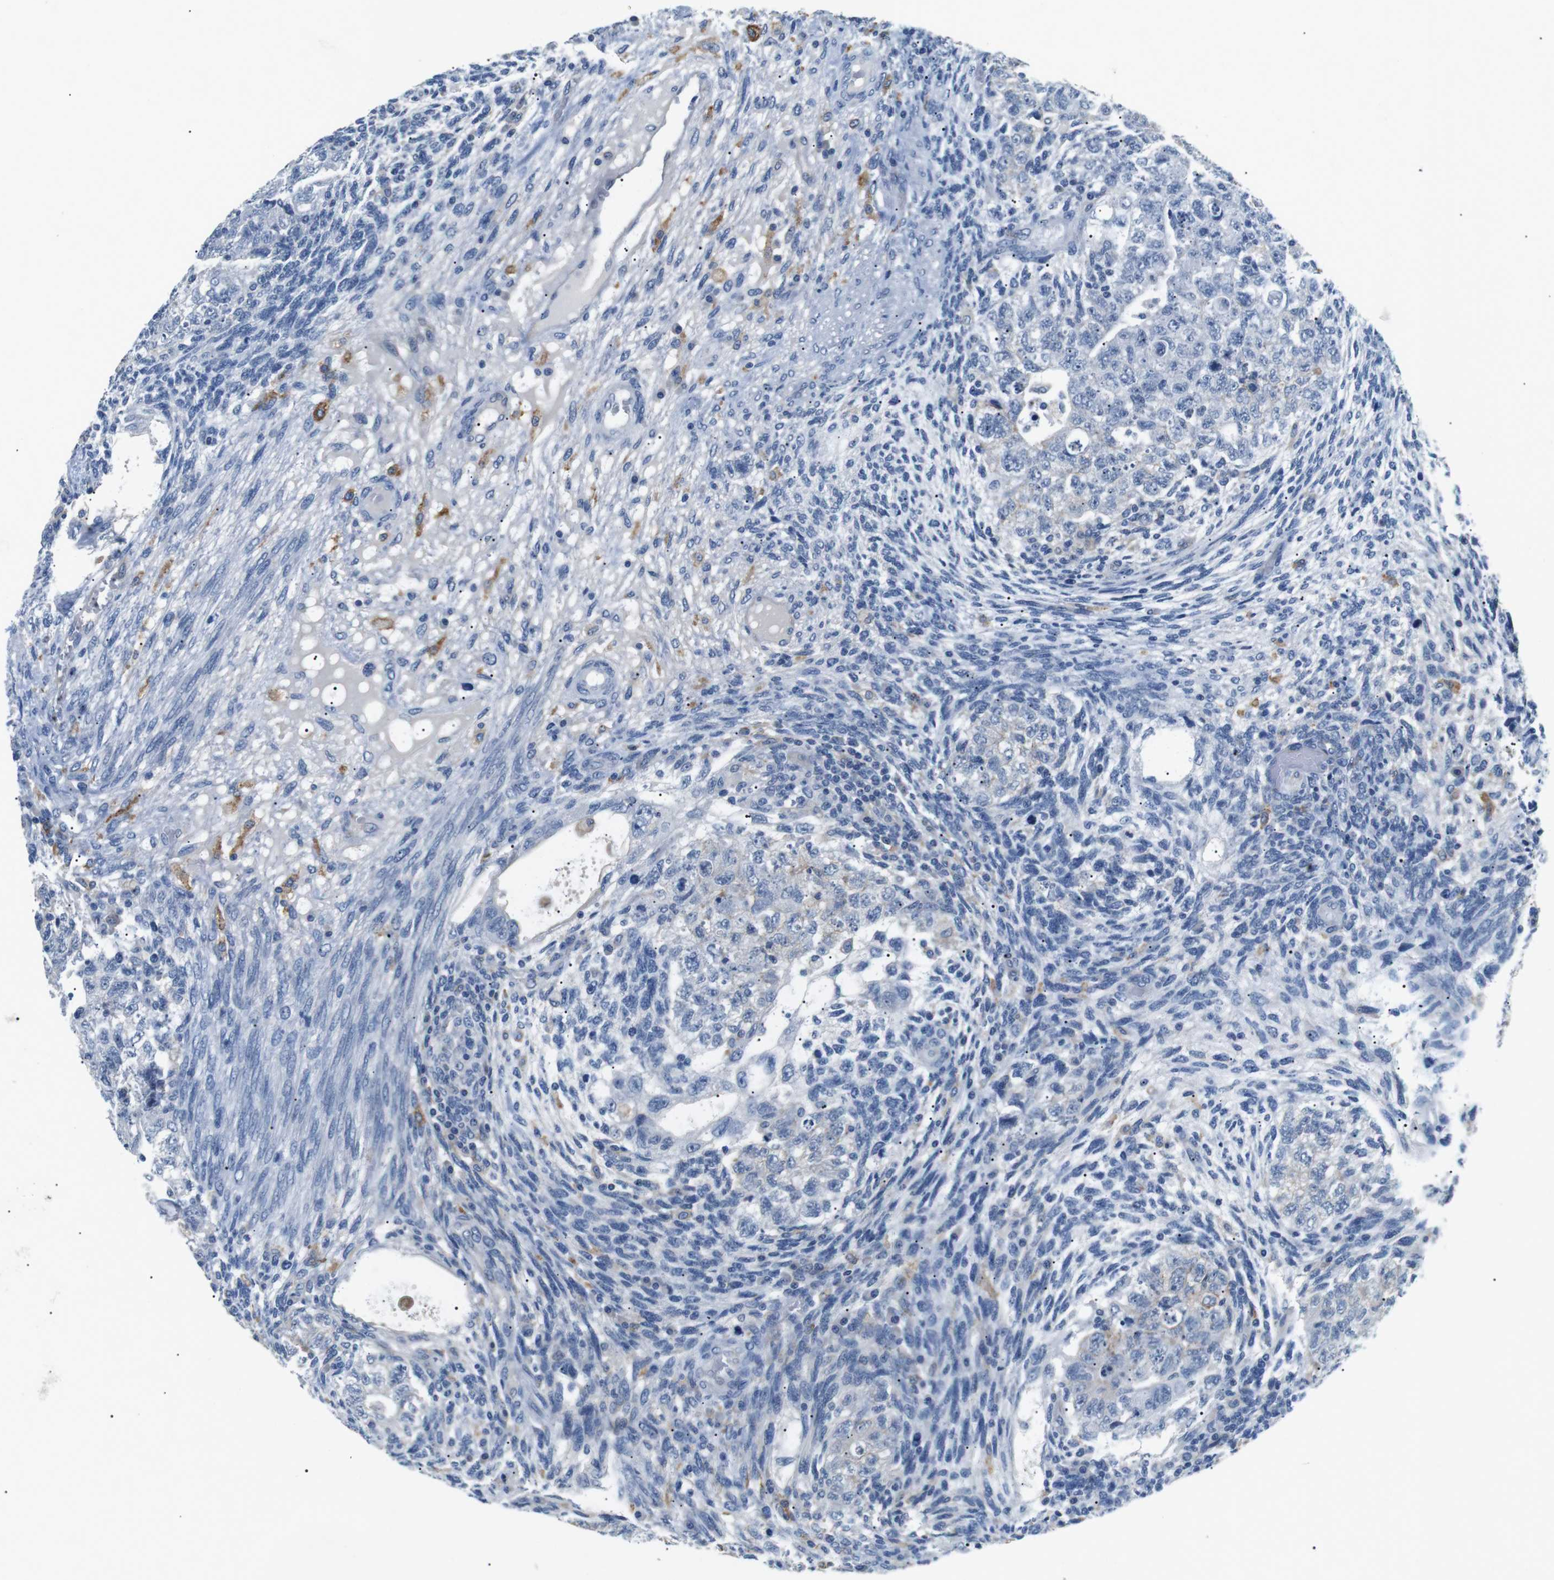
{"staining": {"intensity": "weak", "quantity": "<25%", "location": "cytoplasmic/membranous"}, "tissue": "testis cancer", "cell_type": "Tumor cells", "image_type": "cancer", "snomed": [{"axis": "morphology", "description": "Normal tissue, NOS"}, {"axis": "morphology", "description": "Carcinoma, Embryonal, NOS"}, {"axis": "topography", "description": "Testis"}], "caption": "Immunohistochemistry (IHC) photomicrograph of neoplastic tissue: human testis cancer stained with DAB (3,3'-diaminobenzidine) shows no significant protein positivity in tumor cells. Brightfield microscopy of immunohistochemistry (IHC) stained with DAB (brown) and hematoxylin (blue), captured at high magnification.", "gene": "FCGRT", "patient": {"sex": "male", "age": 36}}